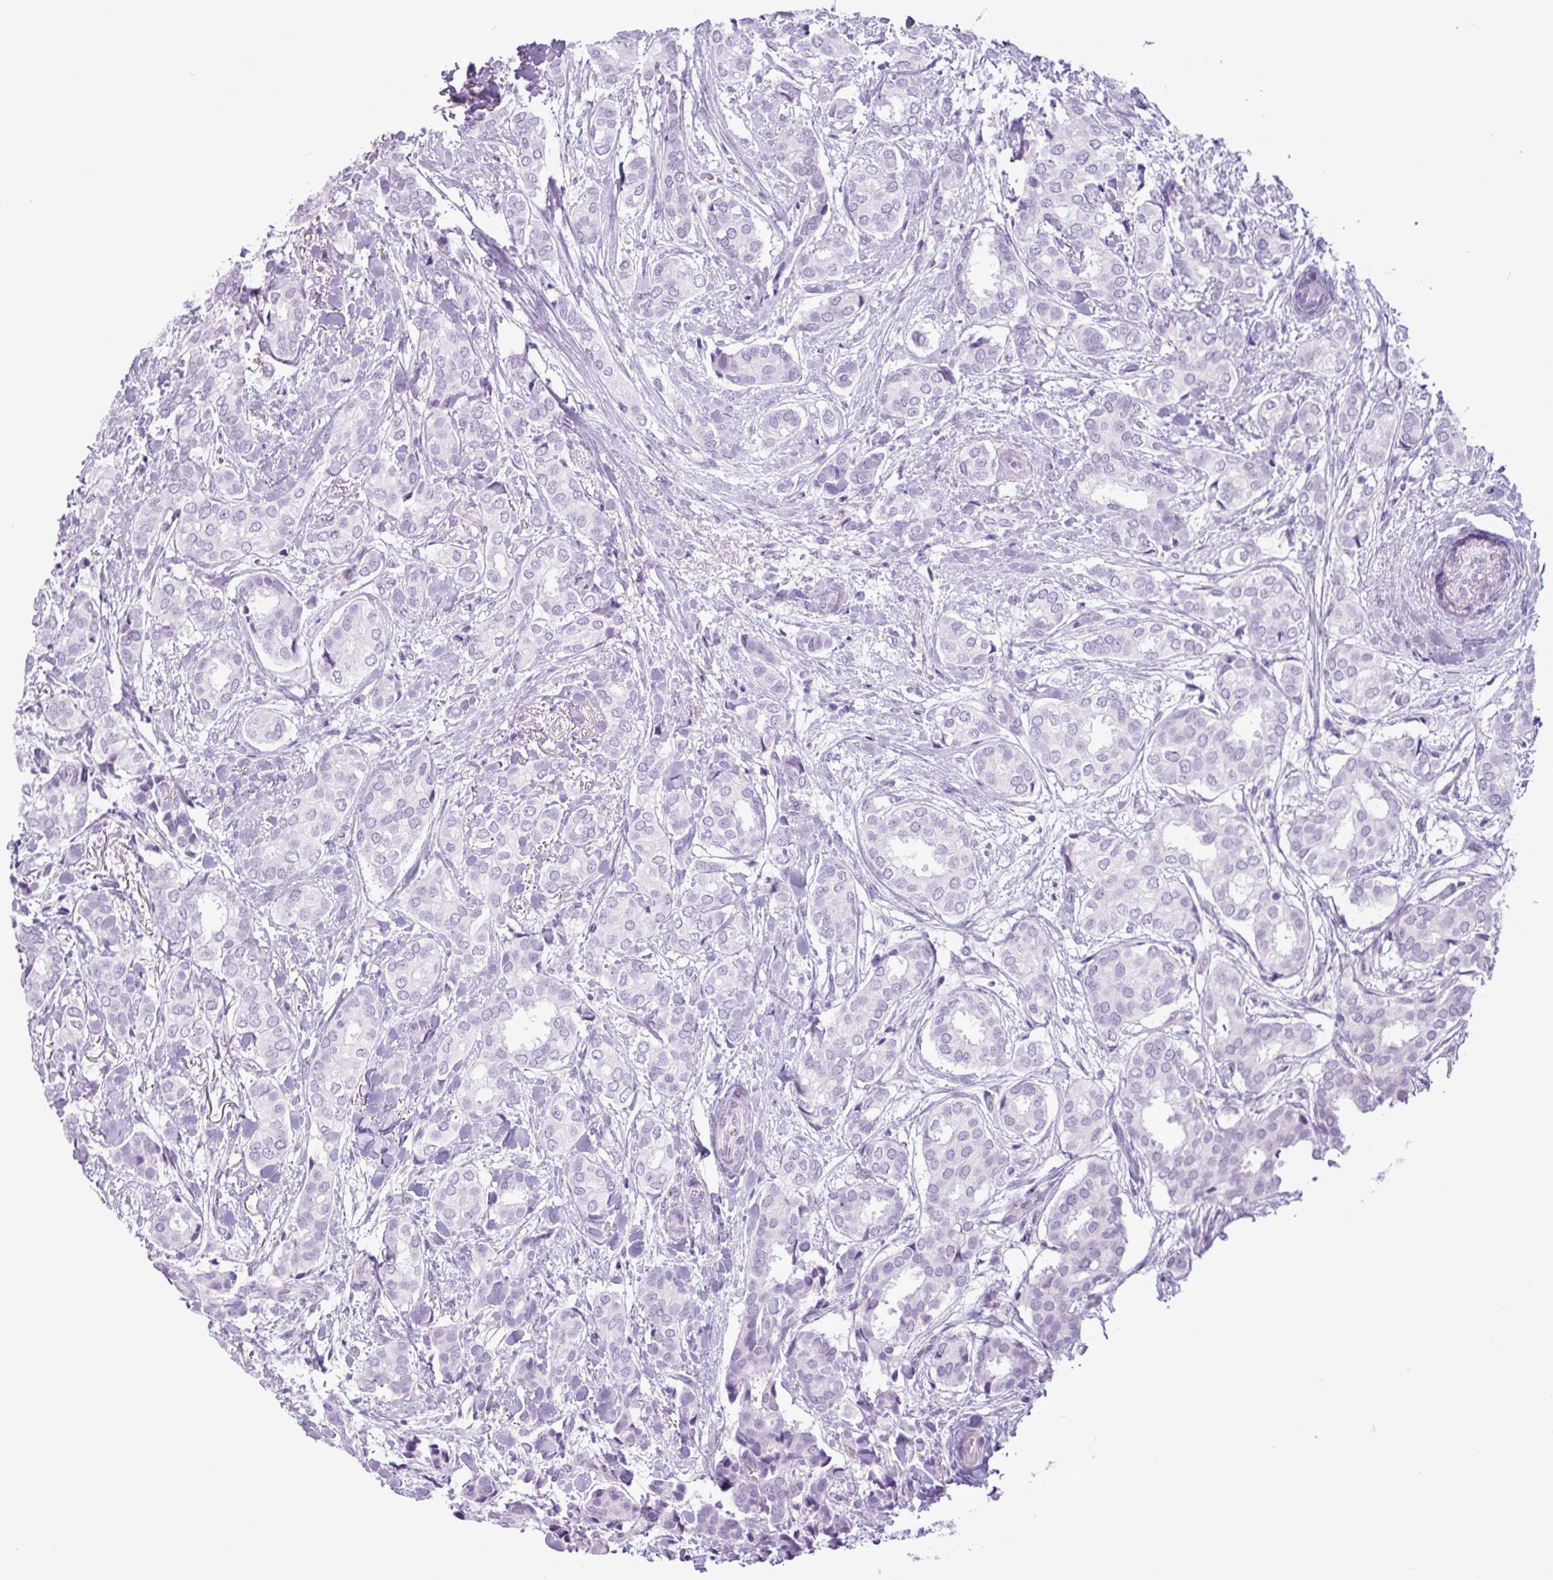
{"staining": {"intensity": "negative", "quantity": "none", "location": "none"}, "tissue": "breast cancer", "cell_type": "Tumor cells", "image_type": "cancer", "snomed": [{"axis": "morphology", "description": "Duct carcinoma"}, {"axis": "topography", "description": "Breast"}], "caption": "The micrograph displays no significant positivity in tumor cells of breast infiltrating ductal carcinoma. (Stains: DAB IHC with hematoxylin counter stain, Microscopy: brightfield microscopy at high magnification).", "gene": "TMEM178A", "patient": {"sex": "female", "age": 73}}